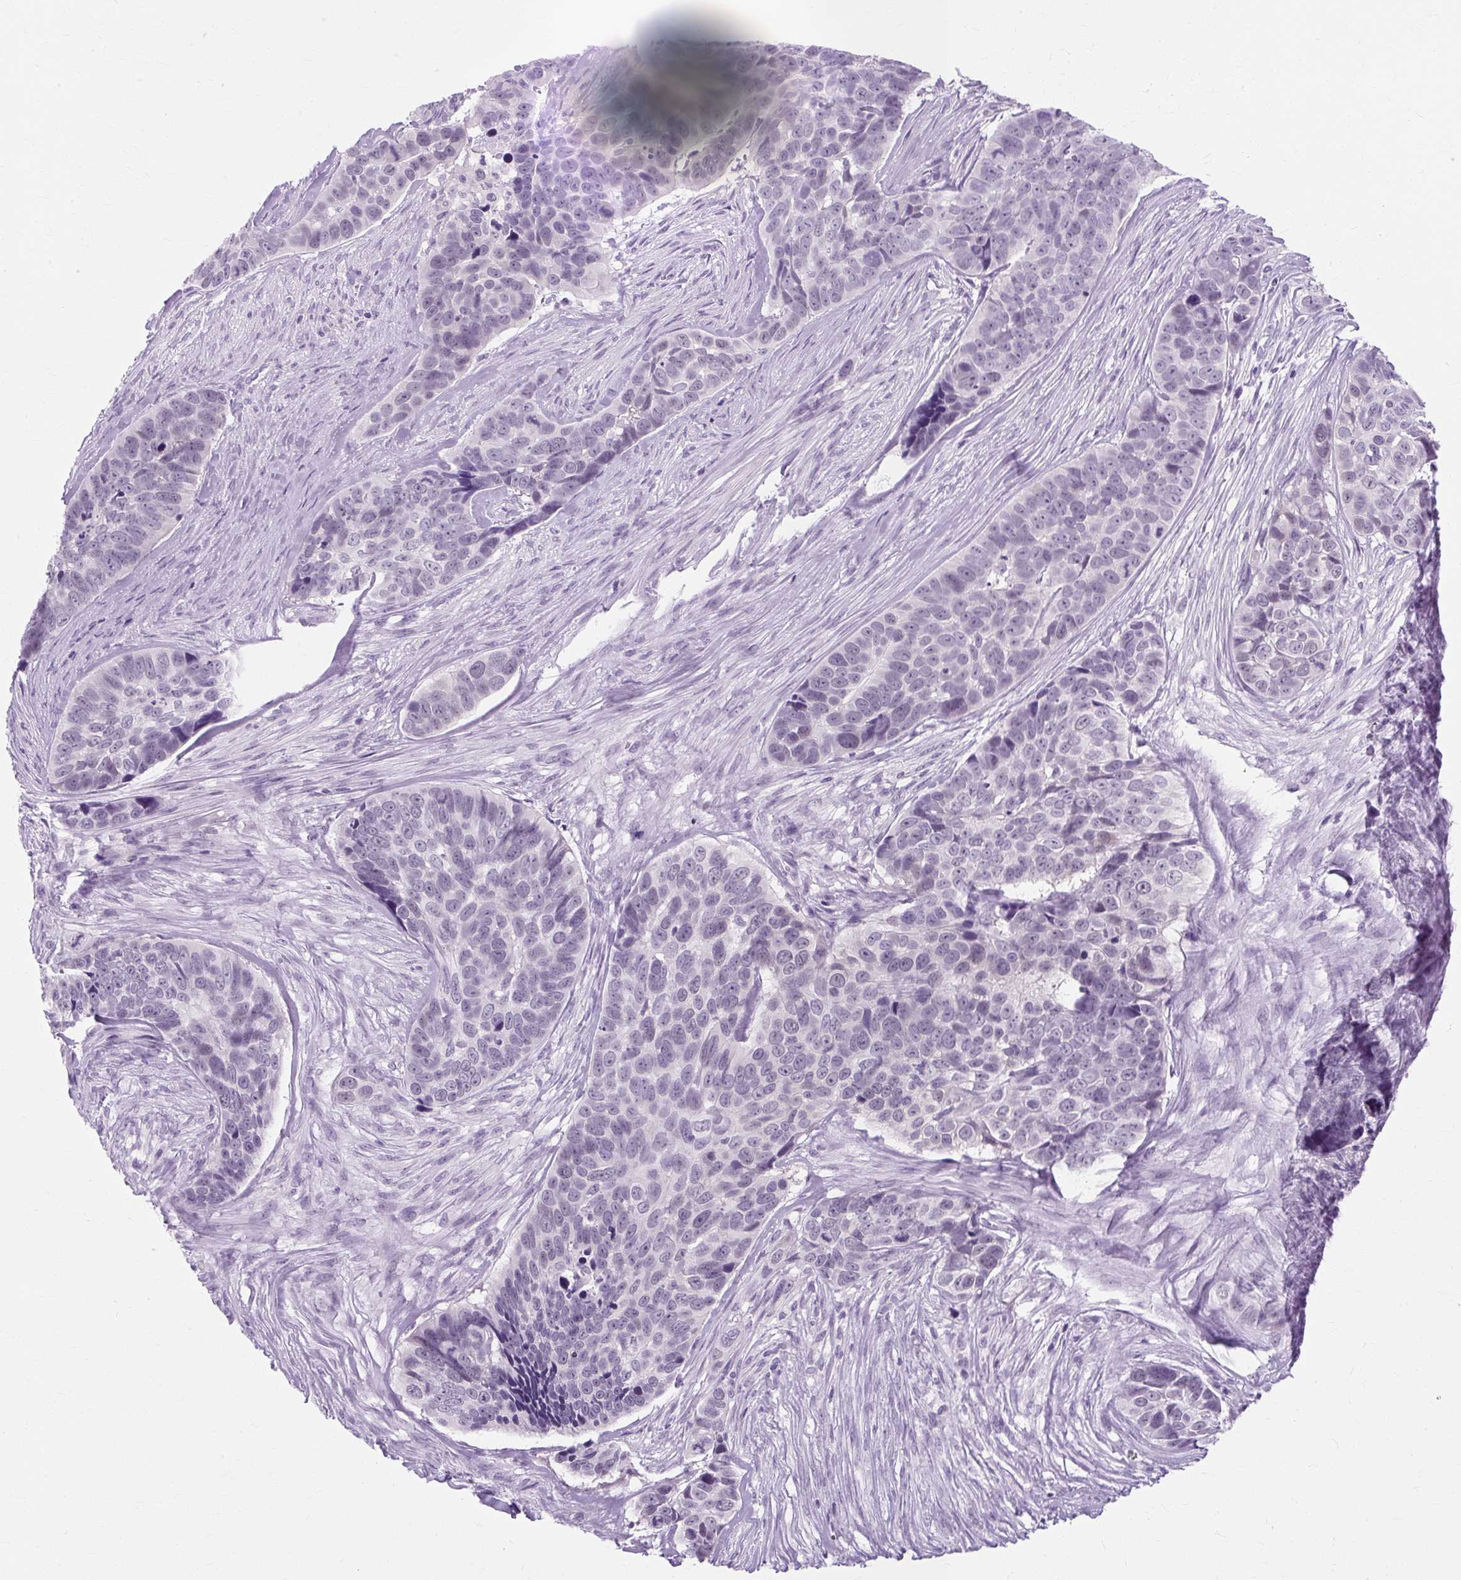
{"staining": {"intensity": "negative", "quantity": "none", "location": "none"}, "tissue": "skin cancer", "cell_type": "Tumor cells", "image_type": "cancer", "snomed": [{"axis": "morphology", "description": "Basal cell carcinoma"}, {"axis": "topography", "description": "Skin"}], "caption": "DAB (3,3'-diaminobenzidine) immunohistochemical staining of human skin cancer (basal cell carcinoma) shows no significant positivity in tumor cells.", "gene": "RYBP", "patient": {"sex": "female", "age": 82}}